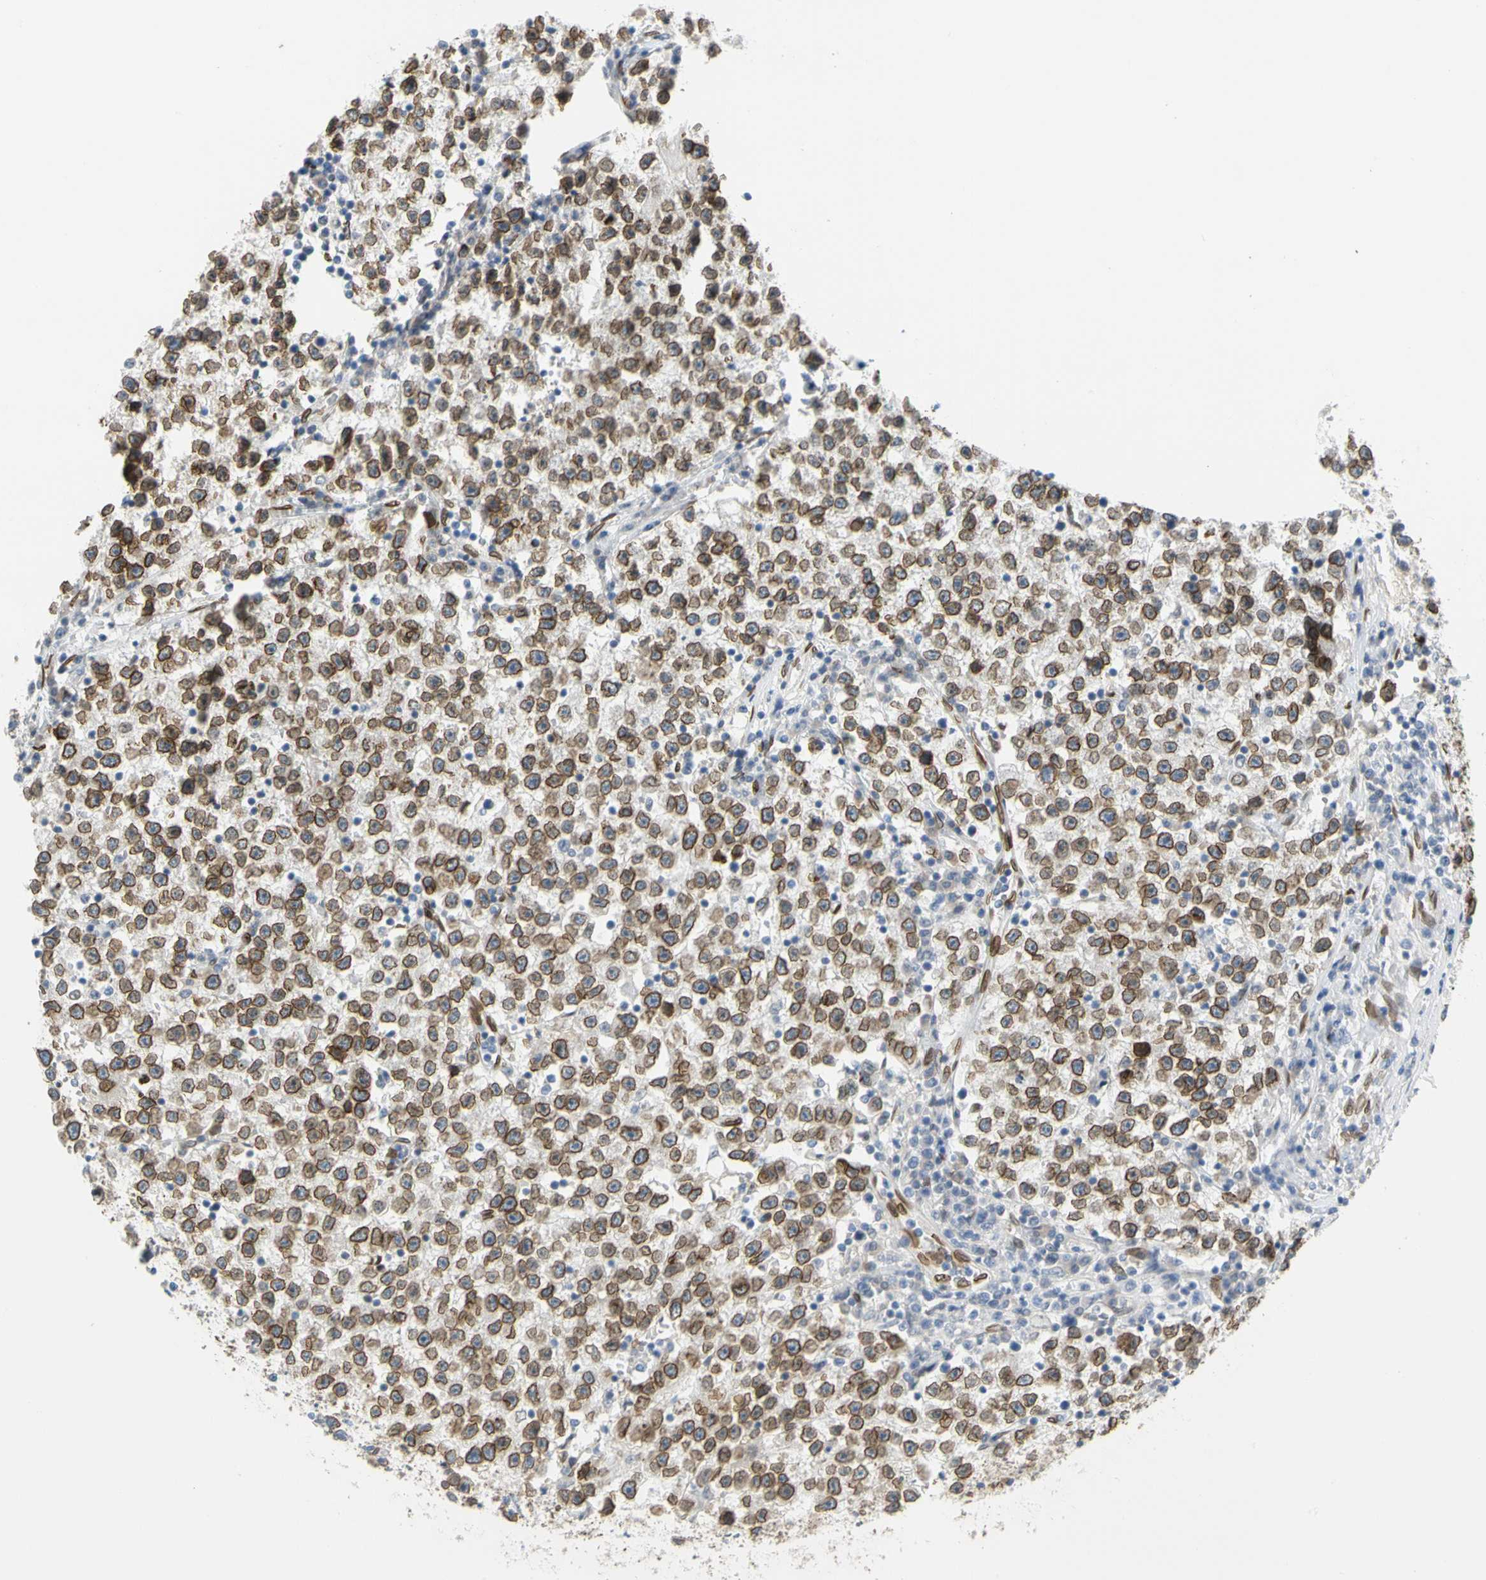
{"staining": {"intensity": "moderate", "quantity": ">75%", "location": "cytoplasmic/membranous,nuclear"}, "tissue": "testis cancer", "cell_type": "Tumor cells", "image_type": "cancer", "snomed": [{"axis": "morphology", "description": "Seminoma, NOS"}, {"axis": "topography", "description": "Testis"}], "caption": "DAB (3,3'-diaminobenzidine) immunohistochemical staining of human seminoma (testis) displays moderate cytoplasmic/membranous and nuclear protein positivity in approximately >75% of tumor cells.", "gene": "SUN1", "patient": {"sex": "male", "age": 22}}